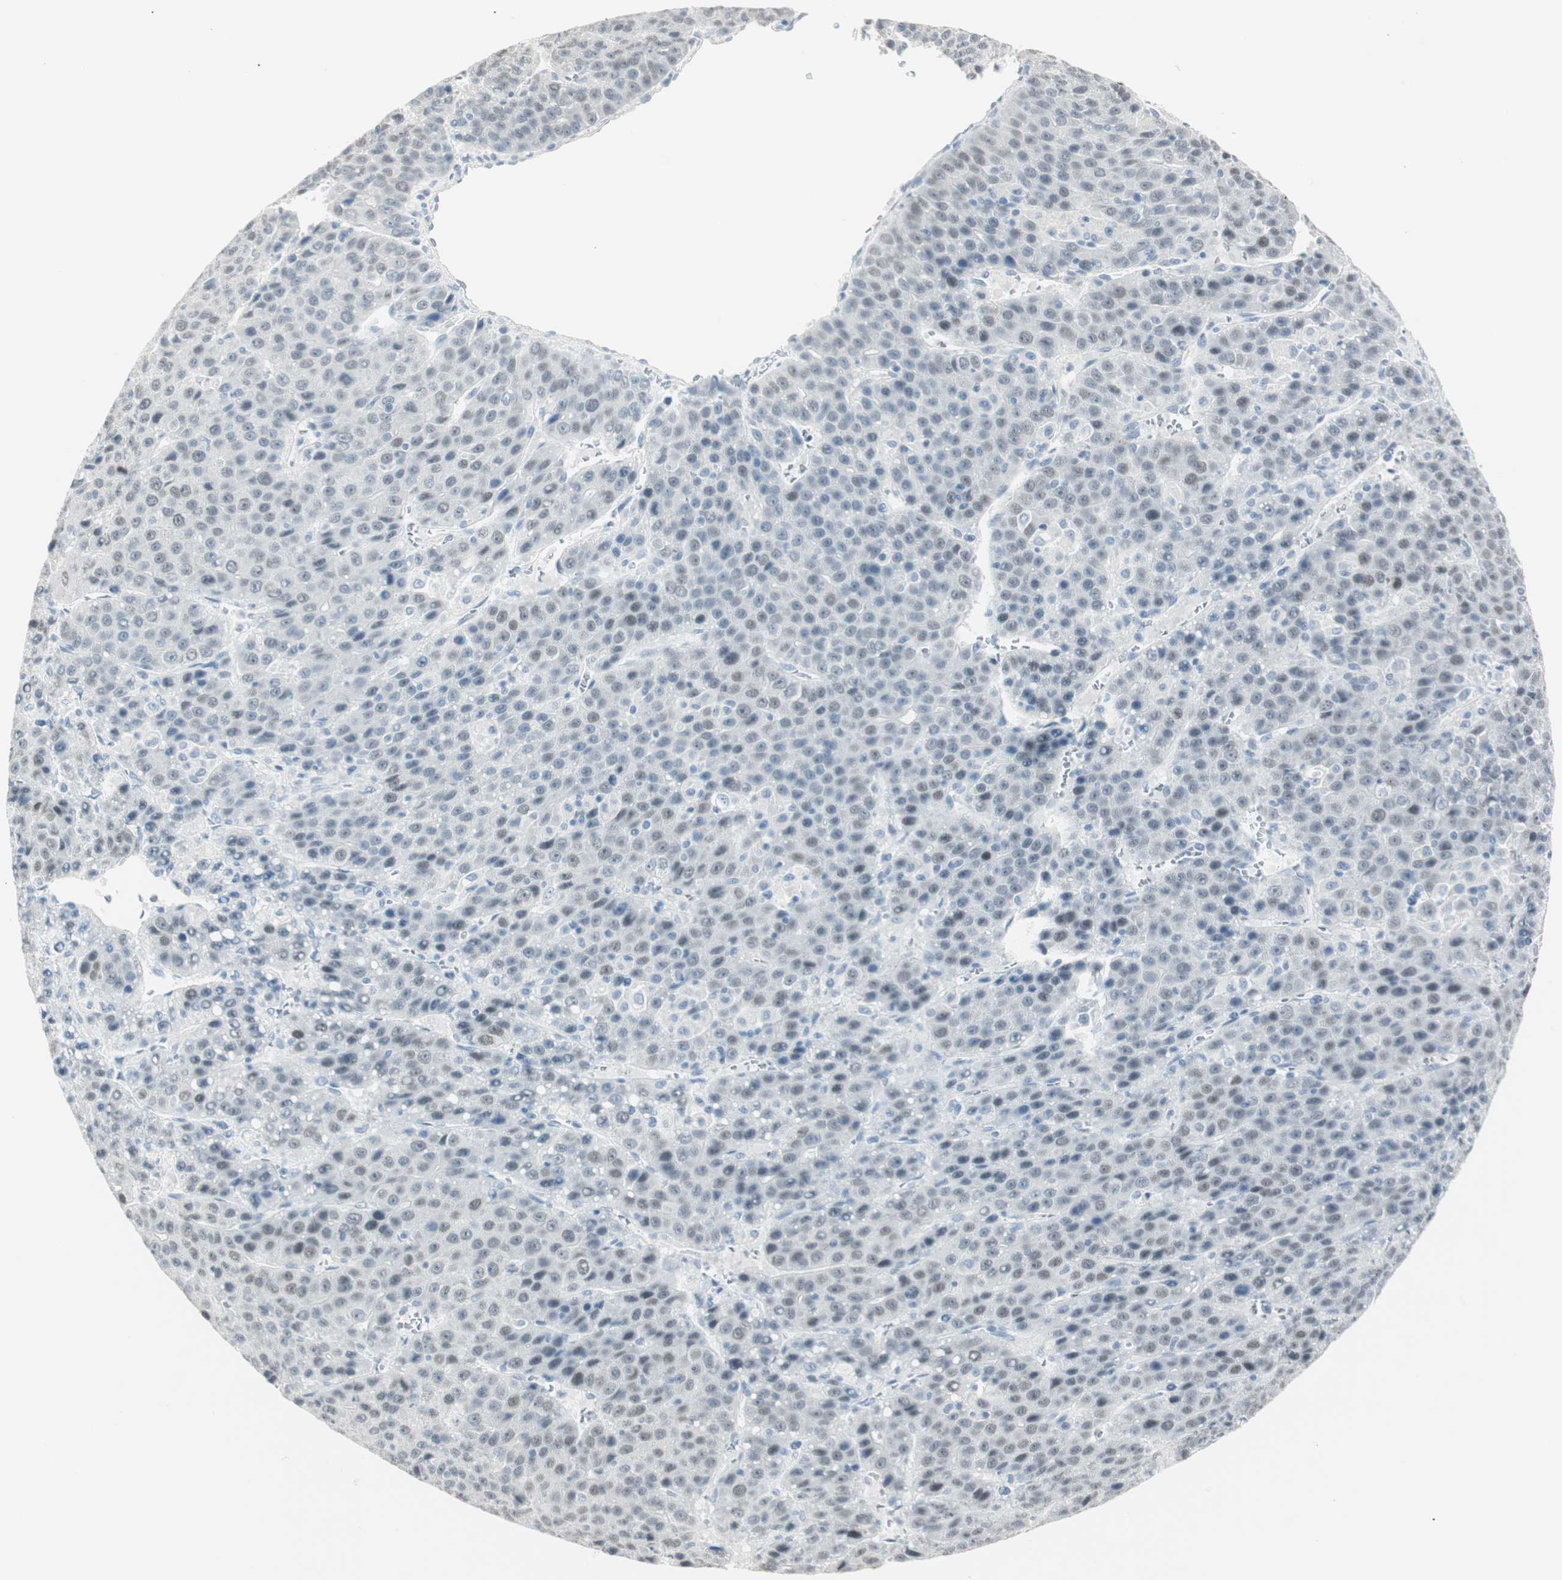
{"staining": {"intensity": "negative", "quantity": "none", "location": "none"}, "tissue": "liver cancer", "cell_type": "Tumor cells", "image_type": "cancer", "snomed": [{"axis": "morphology", "description": "Carcinoma, Hepatocellular, NOS"}, {"axis": "topography", "description": "Liver"}], "caption": "A histopathology image of liver hepatocellular carcinoma stained for a protein reveals no brown staining in tumor cells.", "gene": "MLLT10", "patient": {"sex": "female", "age": 53}}